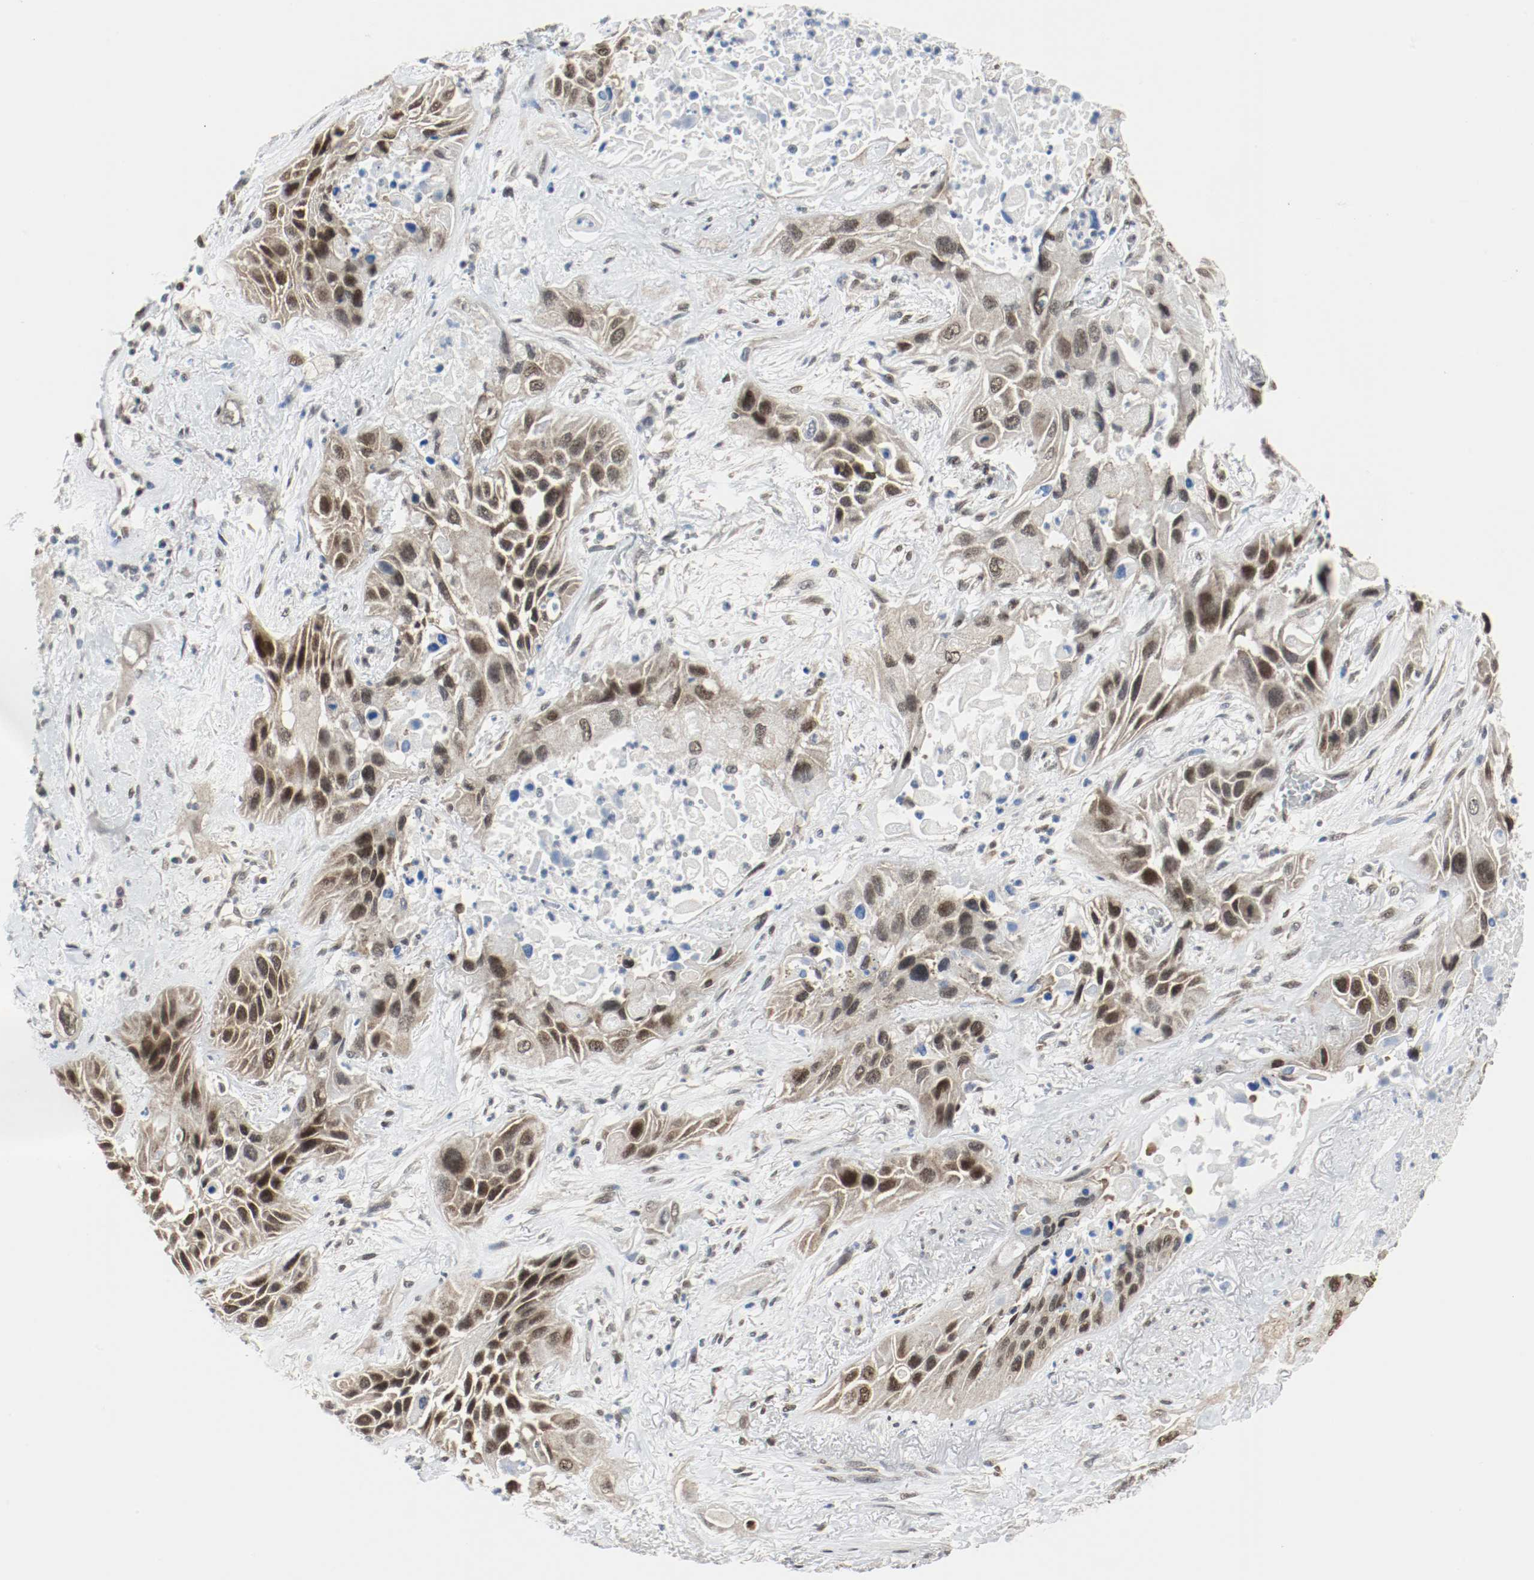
{"staining": {"intensity": "weak", "quantity": ">75%", "location": "cytoplasmic/membranous,nuclear"}, "tissue": "lung cancer", "cell_type": "Tumor cells", "image_type": "cancer", "snomed": [{"axis": "morphology", "description": "Squamous cell carcinoma, NOS"}, {"axis": "topography", "description": "Lung"}], "caption": "Weak cytoplasmic/membranous and nuclear positivity is appreciated in approximately >75% of tumor cells in lung cancer (squamous cell carcinoma).", "gene": "PPME1", "patient": {"sex": "female", "age": 76}}